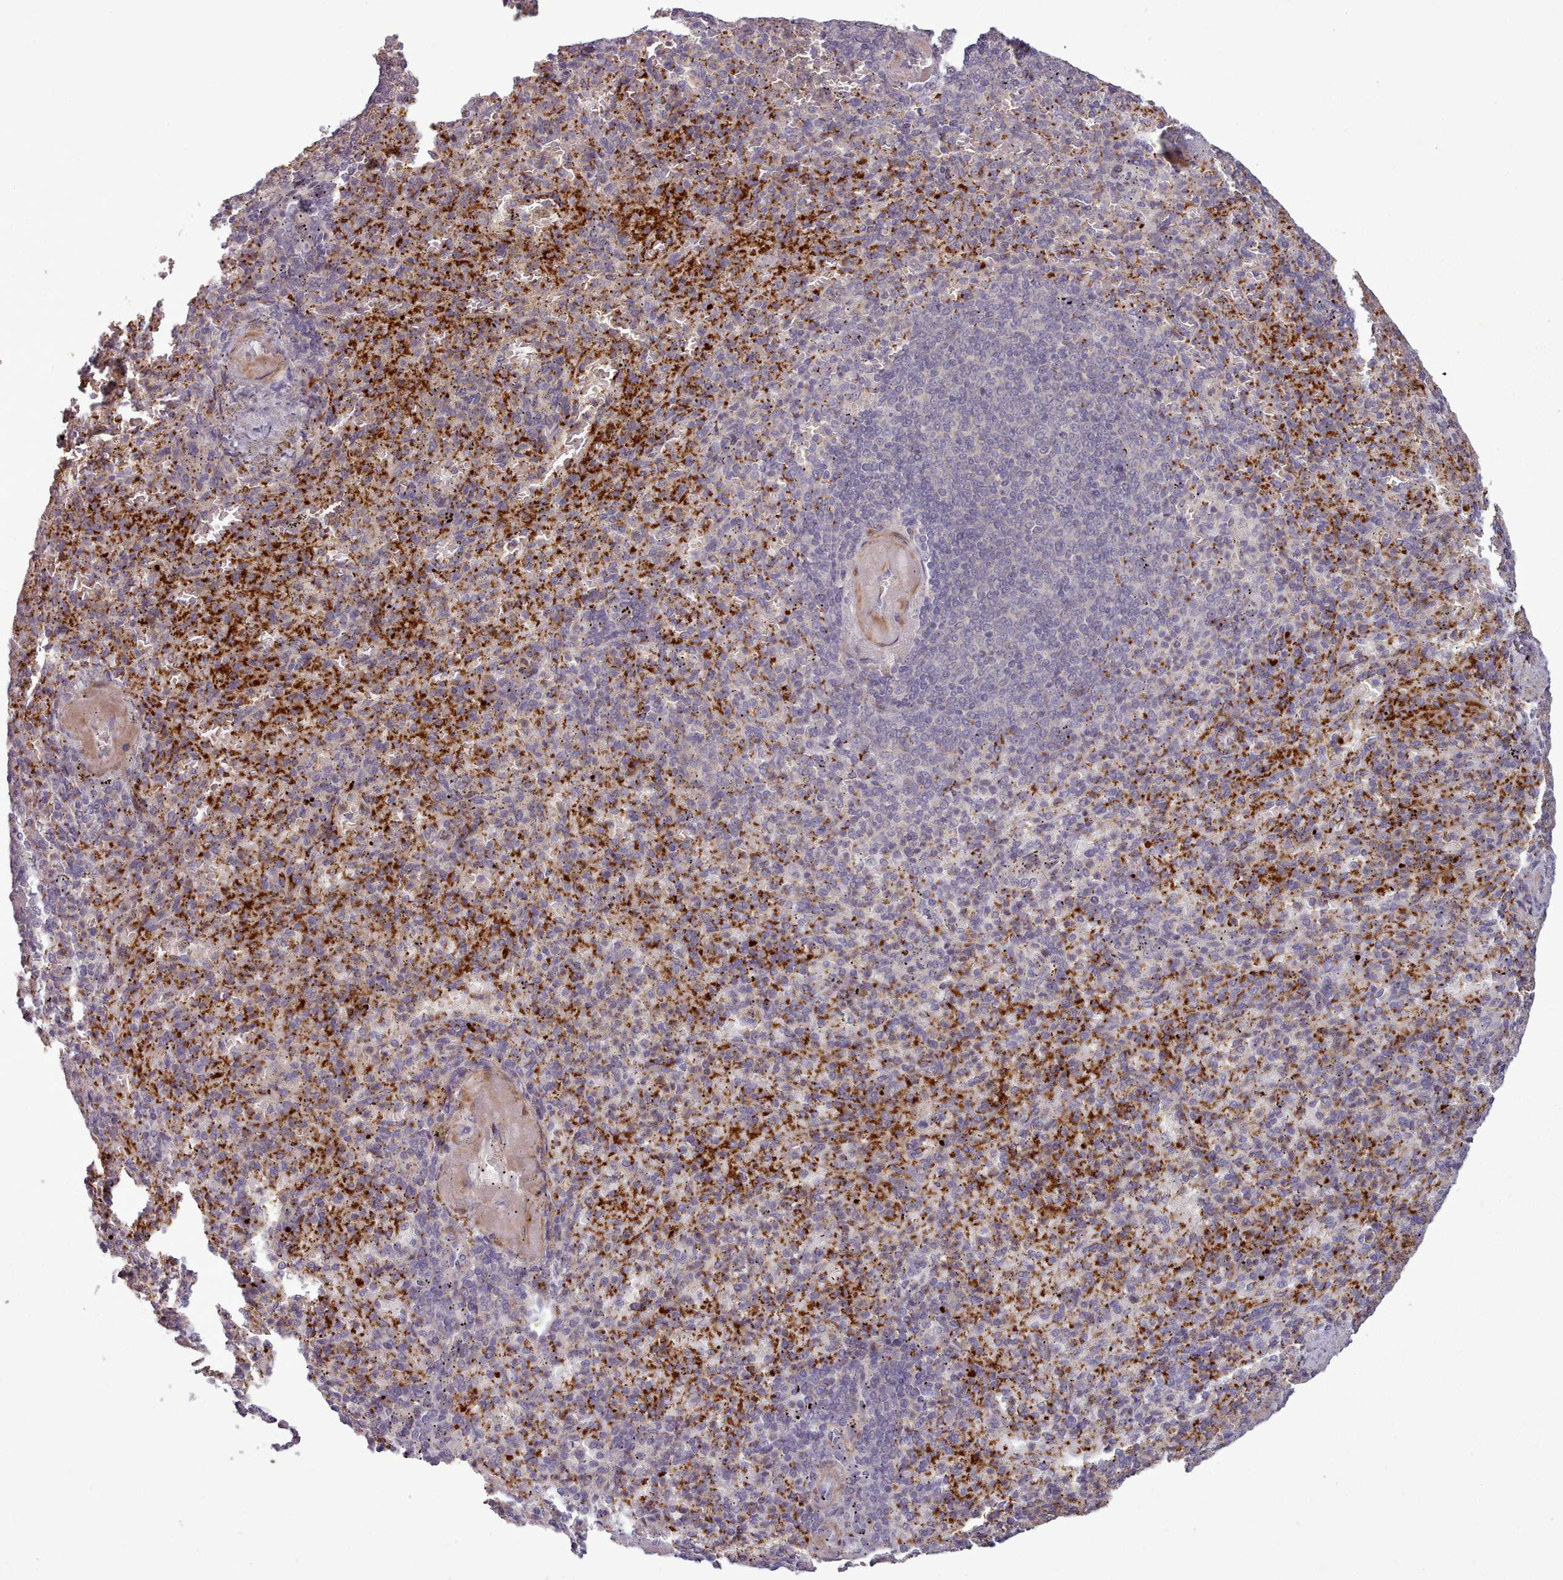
{"staining": {"intensity": "strong", "quantity": "25%-75%", "location": "cytoplasmic/membranous"}, "tissue": "spleen", "cell_type": "Cells in red pulp", "image_type": "normal", "snomed": [{"axis": "morphology", "description": "Normal tissue, NOS"}, {"axis": "topography", "description": "Spleen"}], "caption": "The immunohistochemical stain highlights strong cytoplasmic/membranous expression in cells in red pulp of benign spleen. (Brightfield microscopy of DAB IHC at high magnification).", "gene": "LEFTY1", "patient": {"sex": "female", "age": 74}}